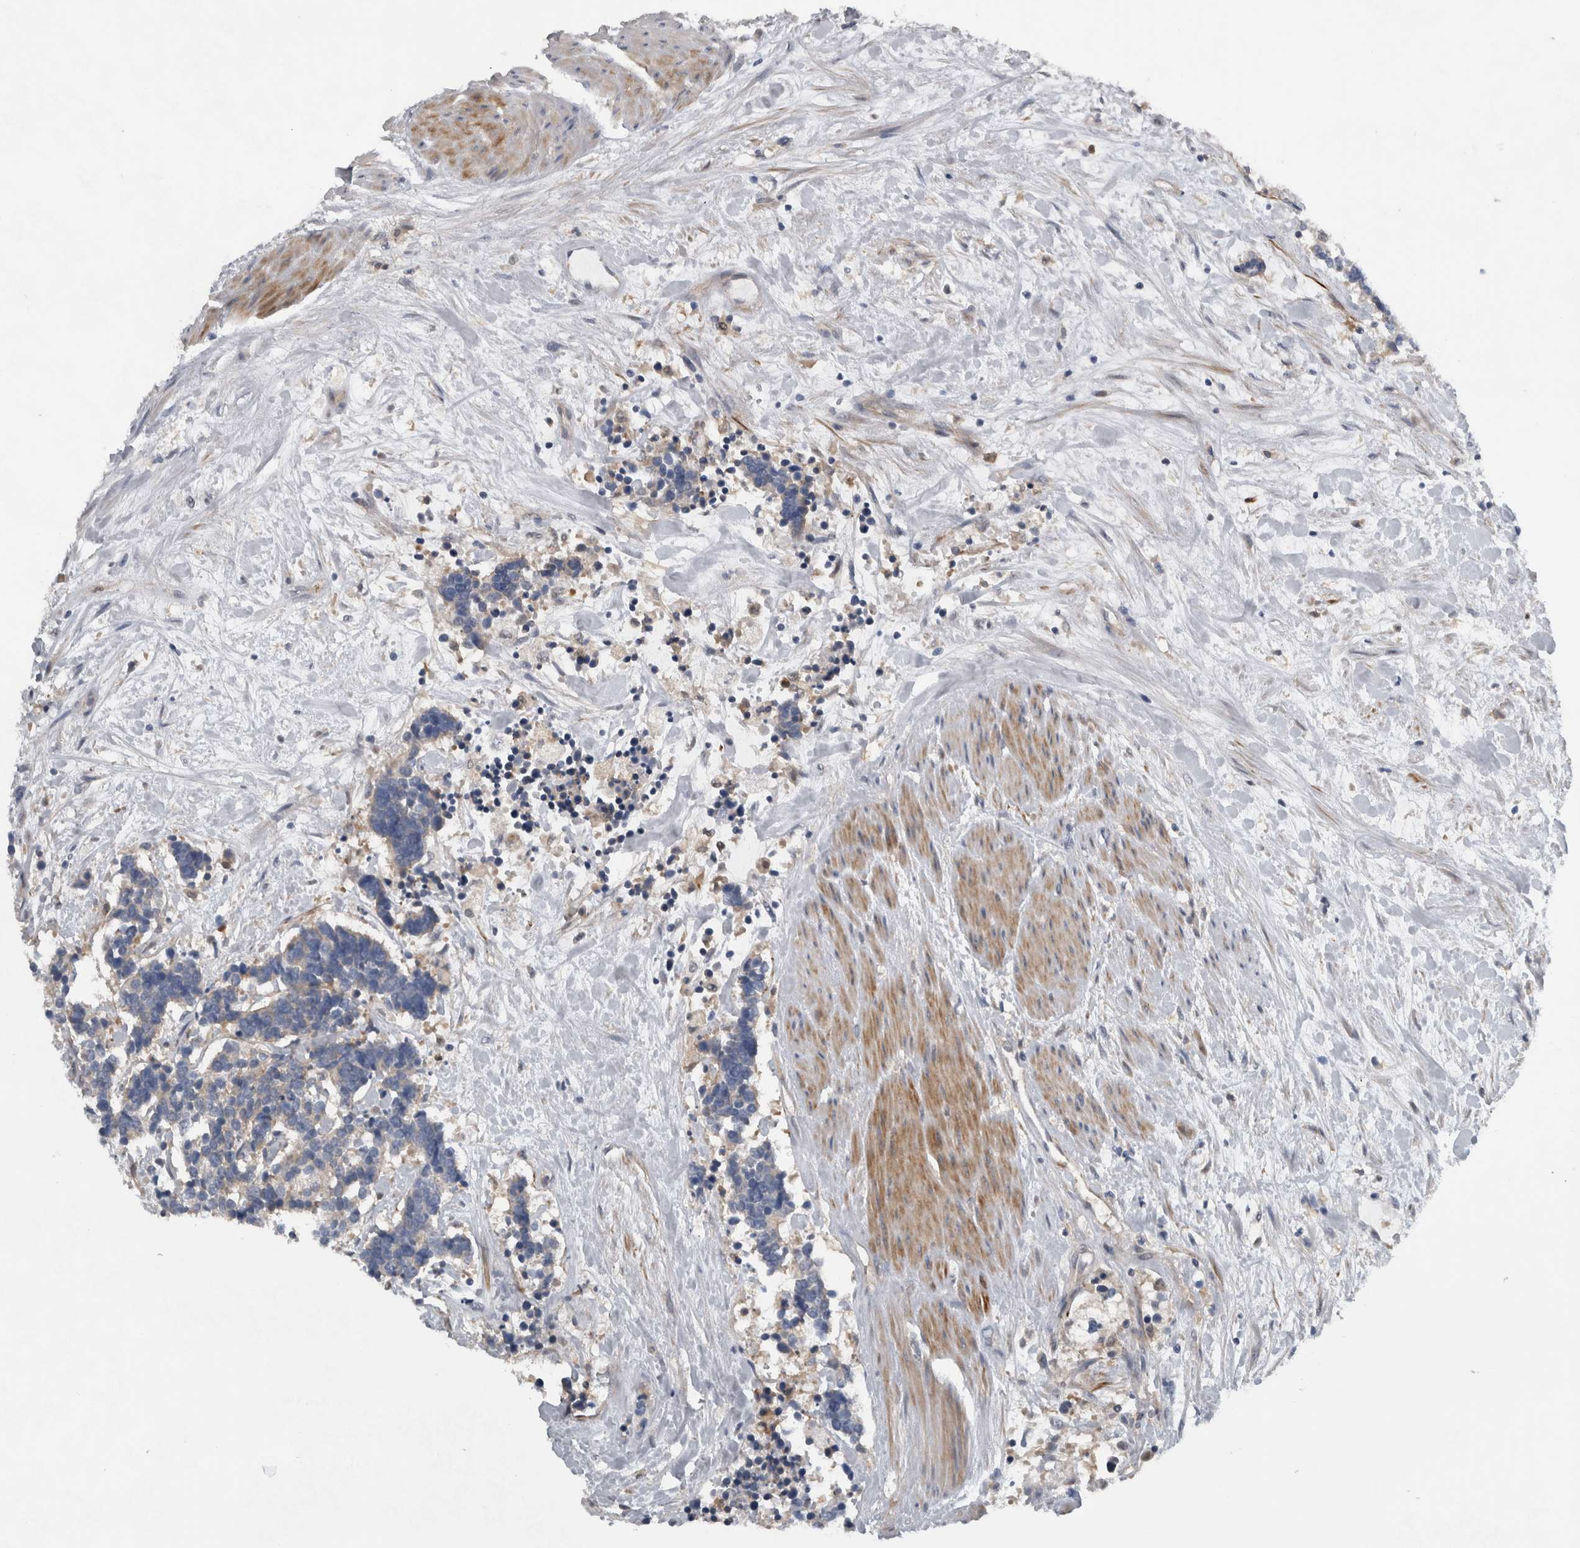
{"staining": {"intensity": "weak", "quantity": "<25%", "location": "cytoplasmic/membranous"}, "tissue": "carcinoid", "cell_type": "Tumor cells", "image_type": "cancer", "snomed": [{"axis": "morphology", "description": "Carcinoma, NOS"}, {"axis": "morphology", "description": "Carcinoid, malignant, NOS"}, {"axis": "topography", "description": "Urinary bladder"}], "caption": "This is an immunohistochemistry (IHC) image of carcinoid (malignant). There is no expression in tumor cells.", "gene": "NAPRT", "patient": {"sex": "male", "age": 57}}